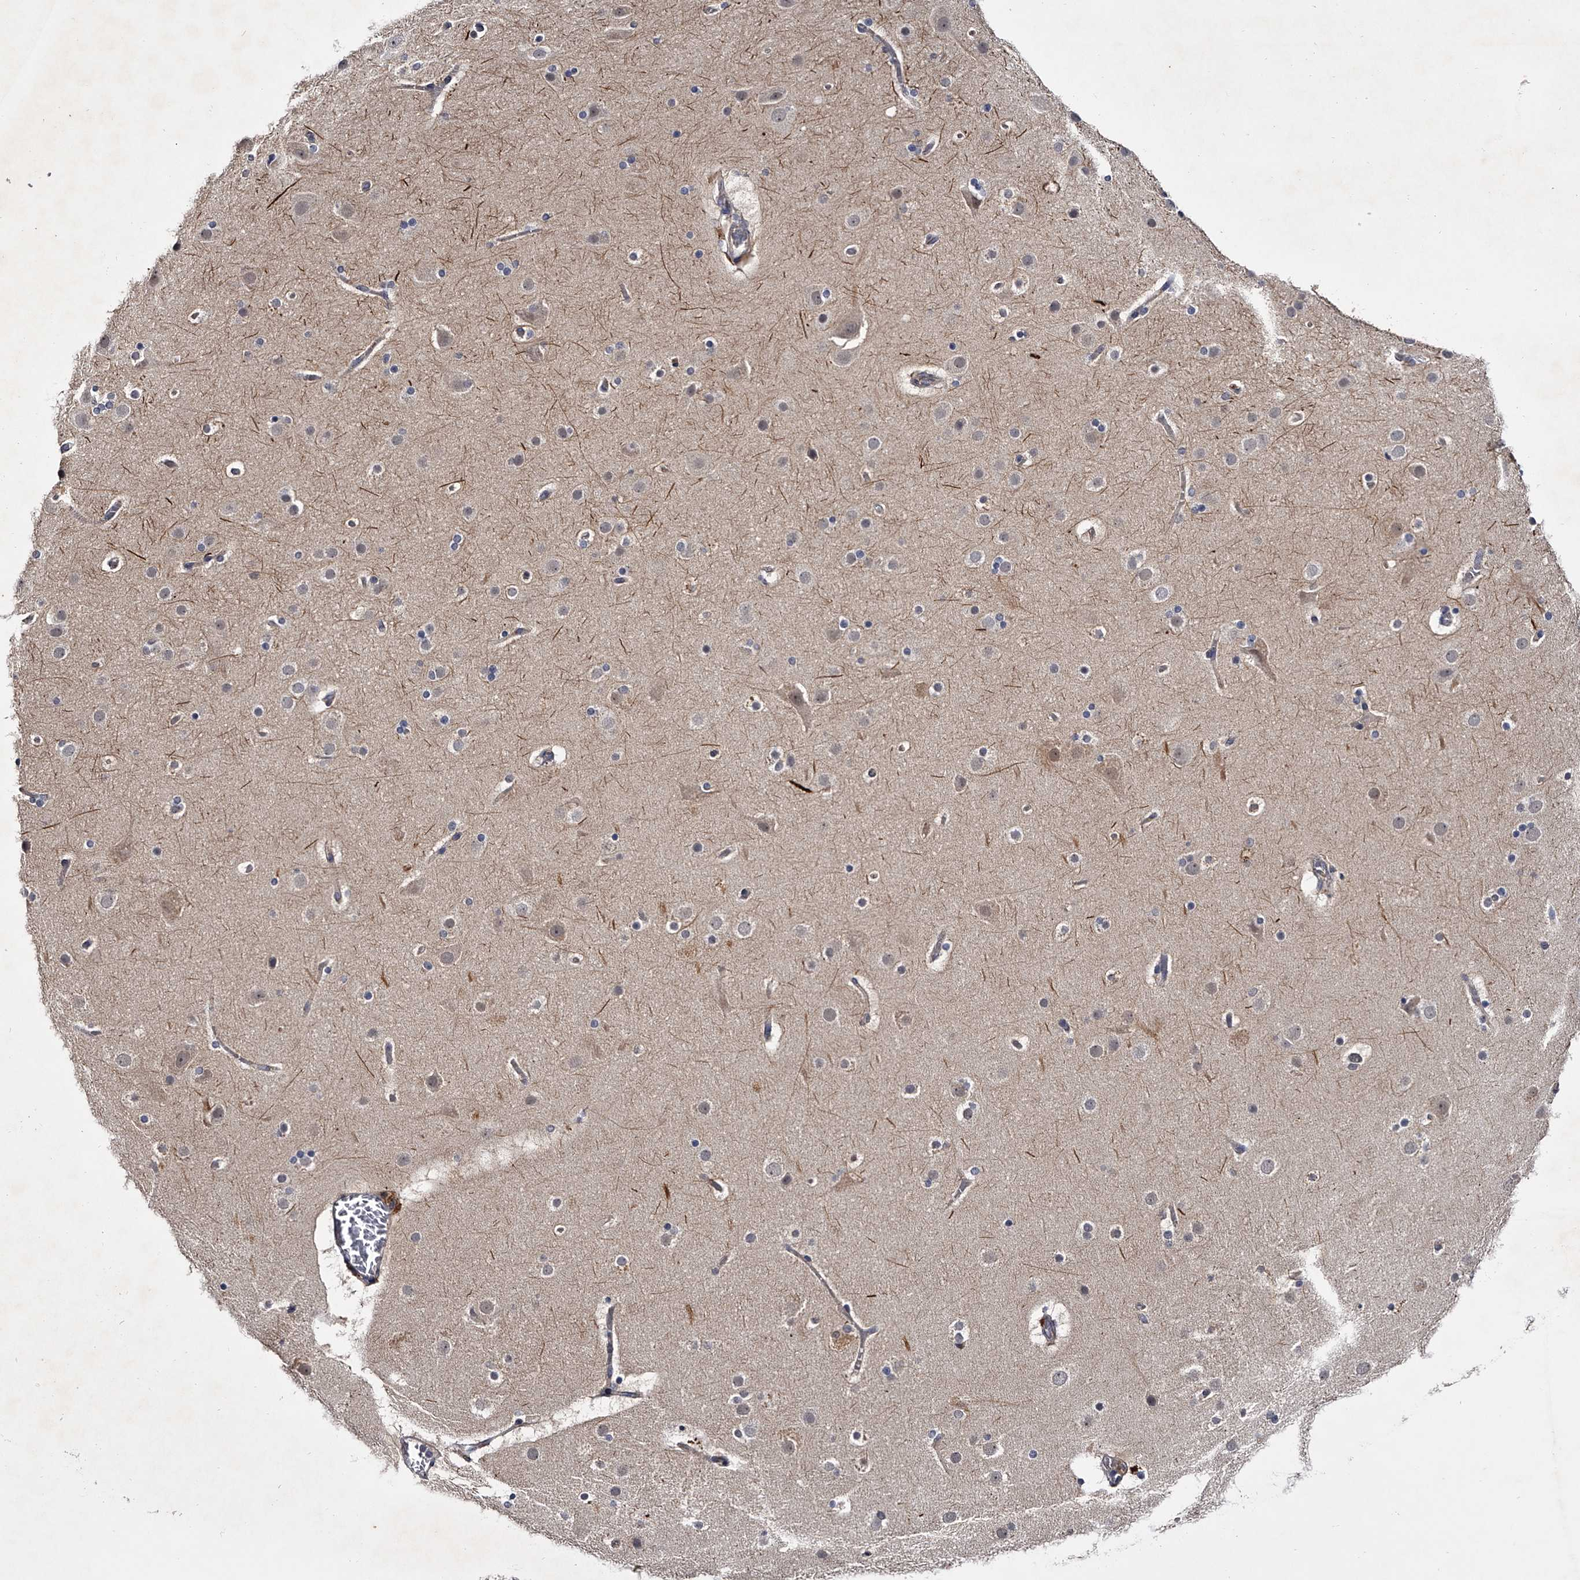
{"staining": {"intensity": "negative", "quantity": "none", "location": "none"}, "tissue": "cerebral cortex", "cell_type": "Endothelial cells", "image_type": "normal", "snomed": [{"axis": "morphology", "description": "Normal tissue, NOS"}, {"axis": "topography", "description": "Cerebral cortex"}], "caption": "IHC of benign human cerebral cortex exhibits no staining in endothelial cells. (DAB IHC, high magnification).", "gene": "MDN1", "patient": {"sex": "male", "age": 57}}